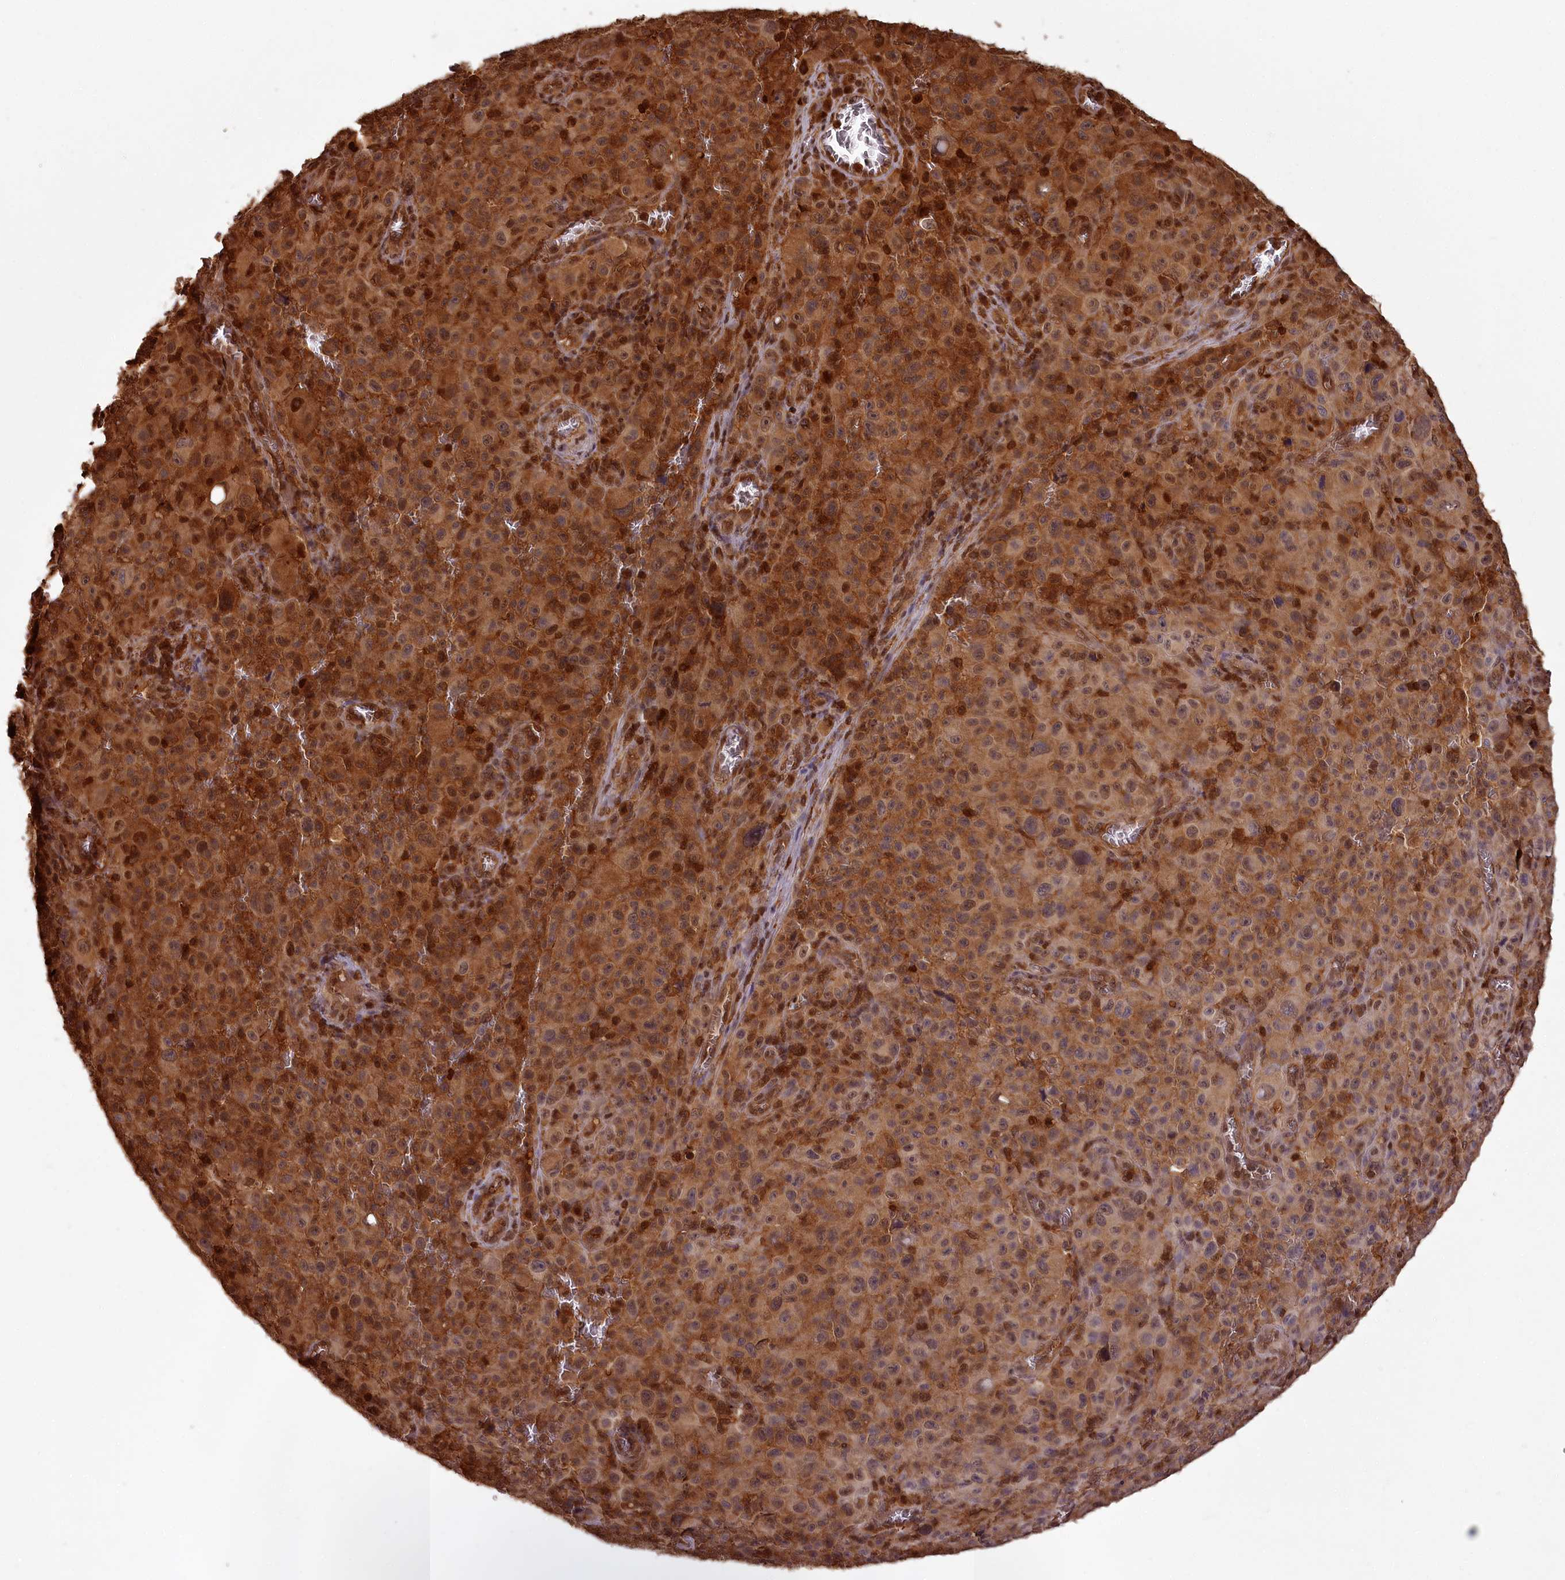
{"staining": {"intensity": "moderate", "quantity": ">75%", "location": "cytoplasmic/membranous,nuclear"}, "tissue": "melanoma", "cell_type": "Tumor cells", "image_type": "cancer", "snomed": [{"axis": "morphology", "description": "Malignant melanoma, NOS"}, {"axis": "topography", "description": "Skin"}], "caption": "Tumor cells display moderate cytoplasmic/membranous and nuclear staining in about >75% of cells in malignant melanoma.", "gene": "NPRL2", "patient": {"sex": "female", "age": 82}}